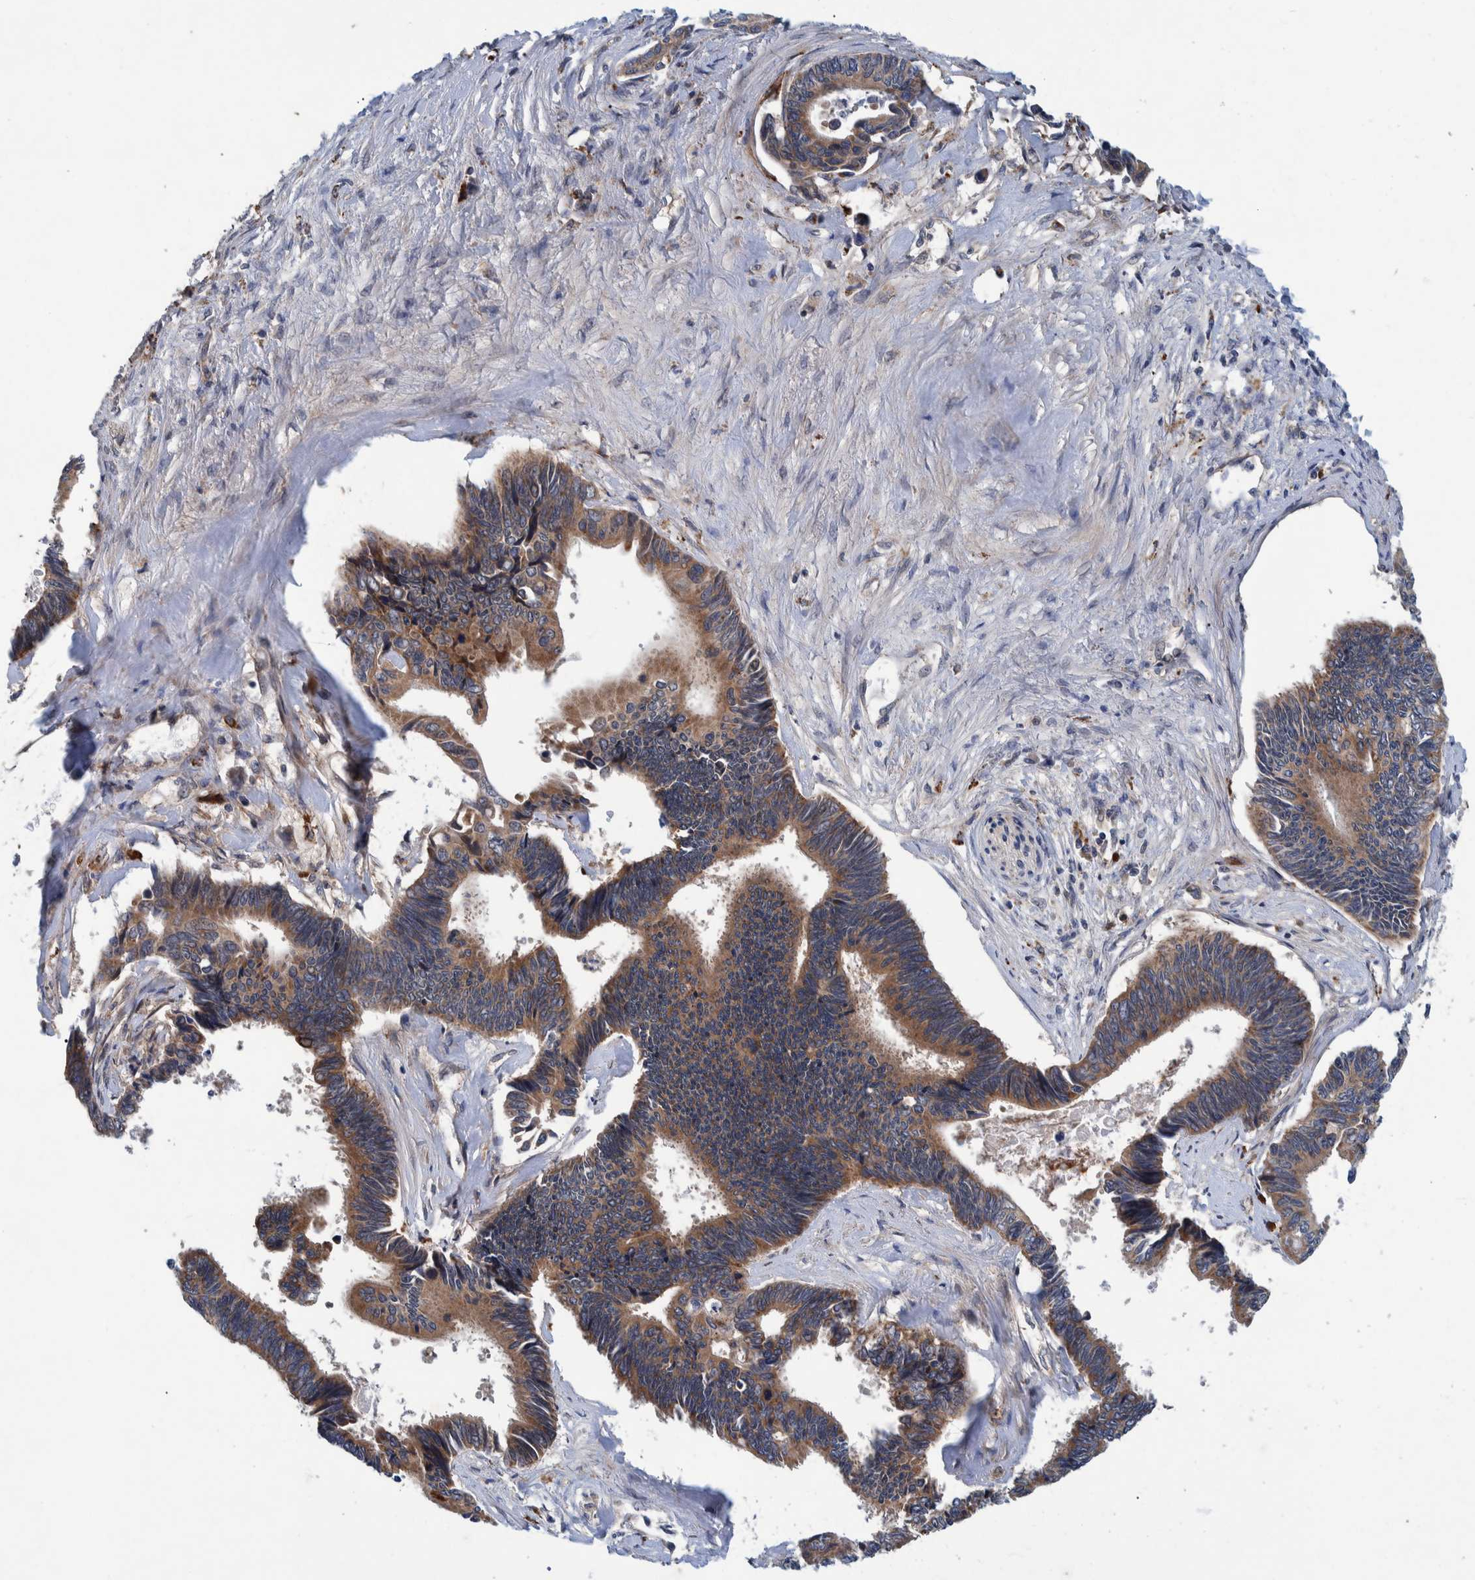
{"staining": {"intensity": "moderate", "quantity": ">75%", "location": "cytoplasmic/membranous"}, "tissue": "pancreatic cancer", "cell_type": "Tumor cells", "image_type": "cancer", "snomed": [{"axis": "morphology", "description": "Adenocarcinoma, NOS"}, {"axis": "topography", "description": "Pancreas"}], "caption": "Tumor cells show medium levels of moderate cytoplasmic/membranous positivity in approximately >75% of cells in pancreatic adenocarcinoma. Nuclei are stained in blue.", "gene": "ITIH3", "patient": {"sex": "female", "age": 70}}